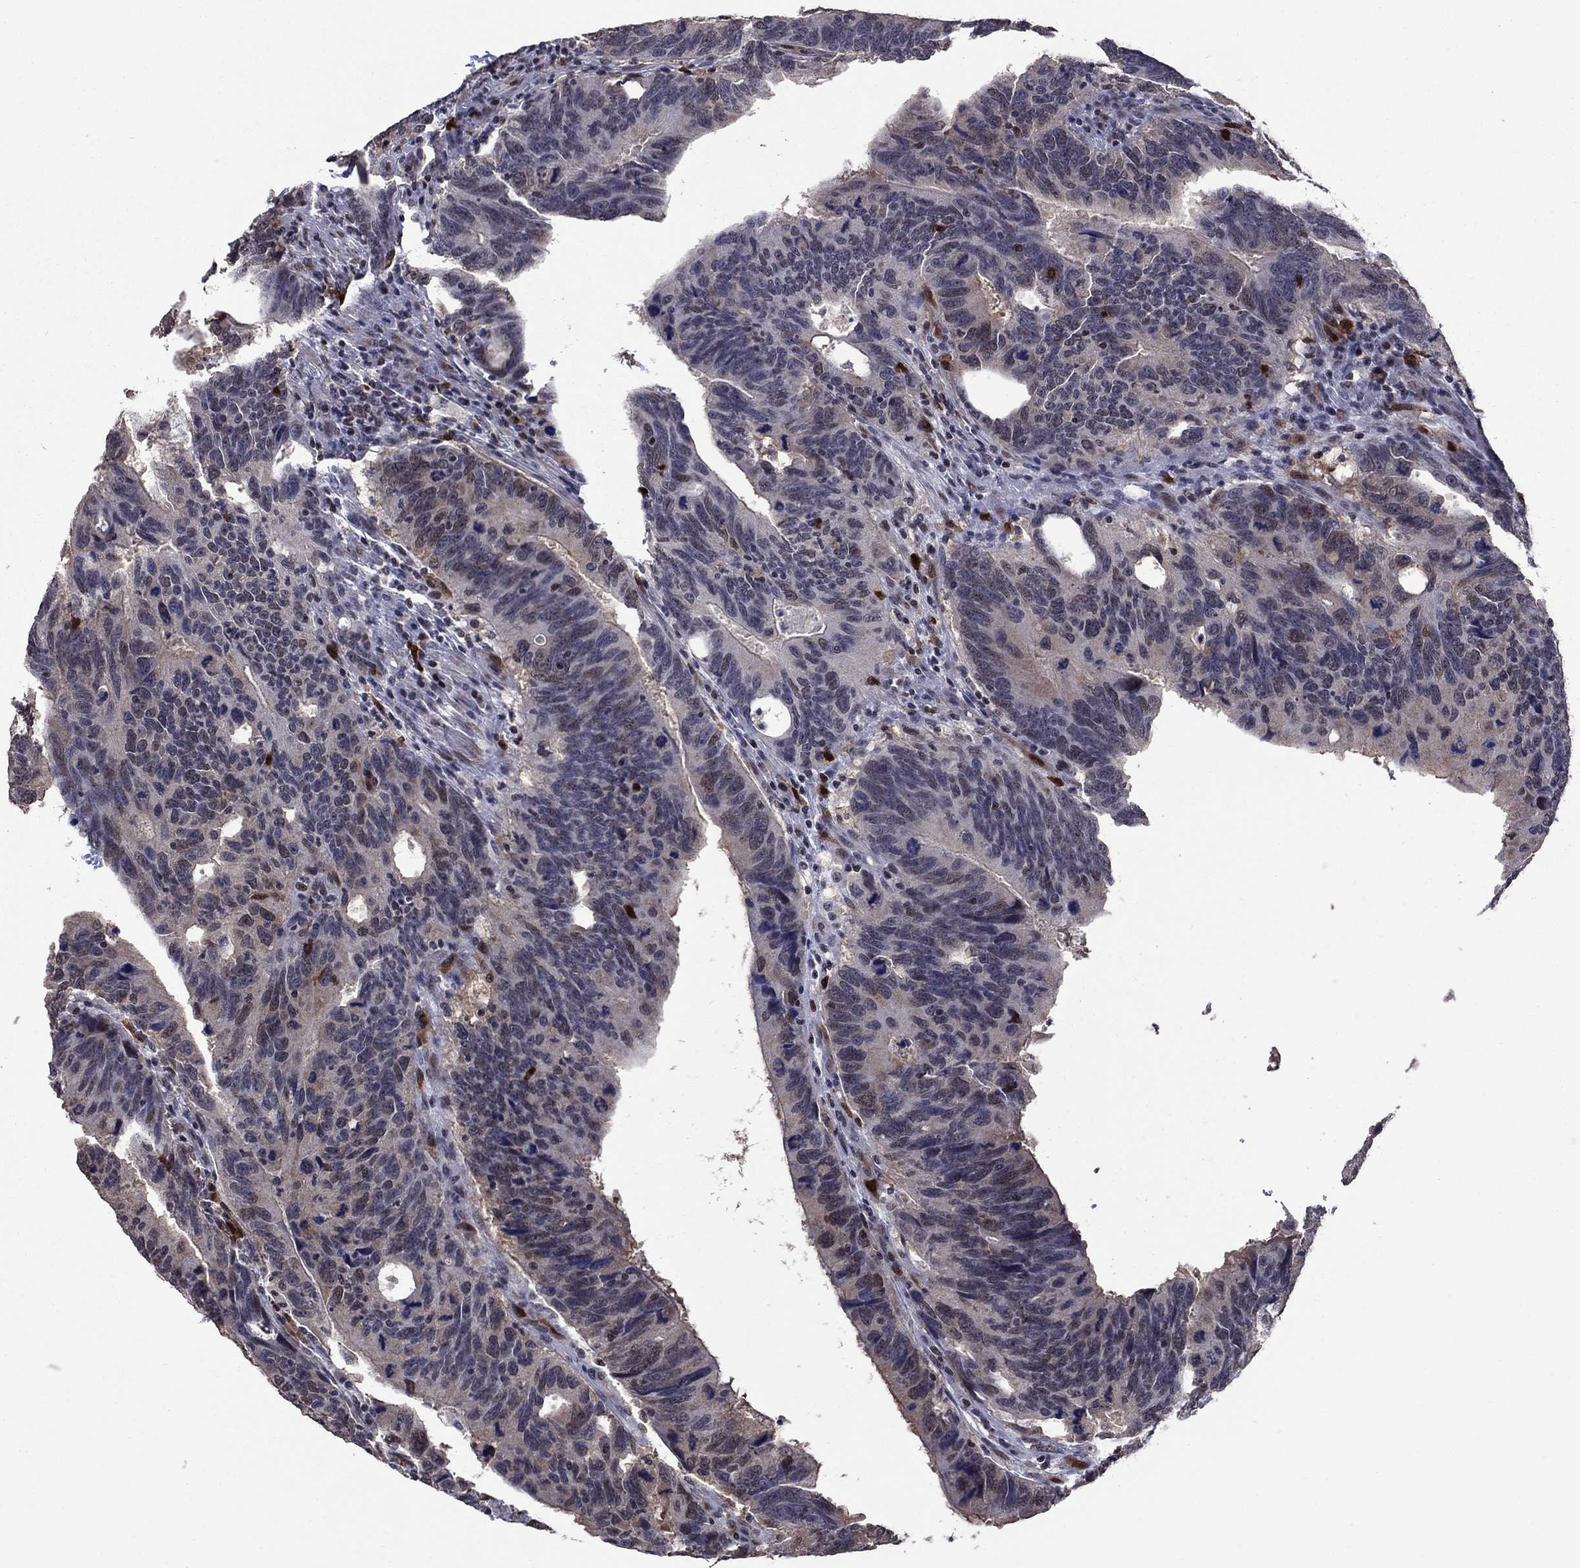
{"staining": {"intensity": "negative", "quantity": "none", "location": "none"}, "tissue": "colorectal cancer", "cell_type": "Tumor cells", "image_type": "cancer", "snomed": [{"axis": "morphology", "description": "Adenocarcinoma, NOS"}, {"axis": "topography", "description": "Colon"}], "caption": "A photomicrograph of human colorectal cancer (adenocarcinoma) is negative for staining in tumor cells. The staining was performed using DAB to visualize the protein expression in brown, while the nuclei were stained in blue with hematoxylin (Magnification: 20x).", "gene": "TYMS", "patient": {"sex": "female", "age": 77}}